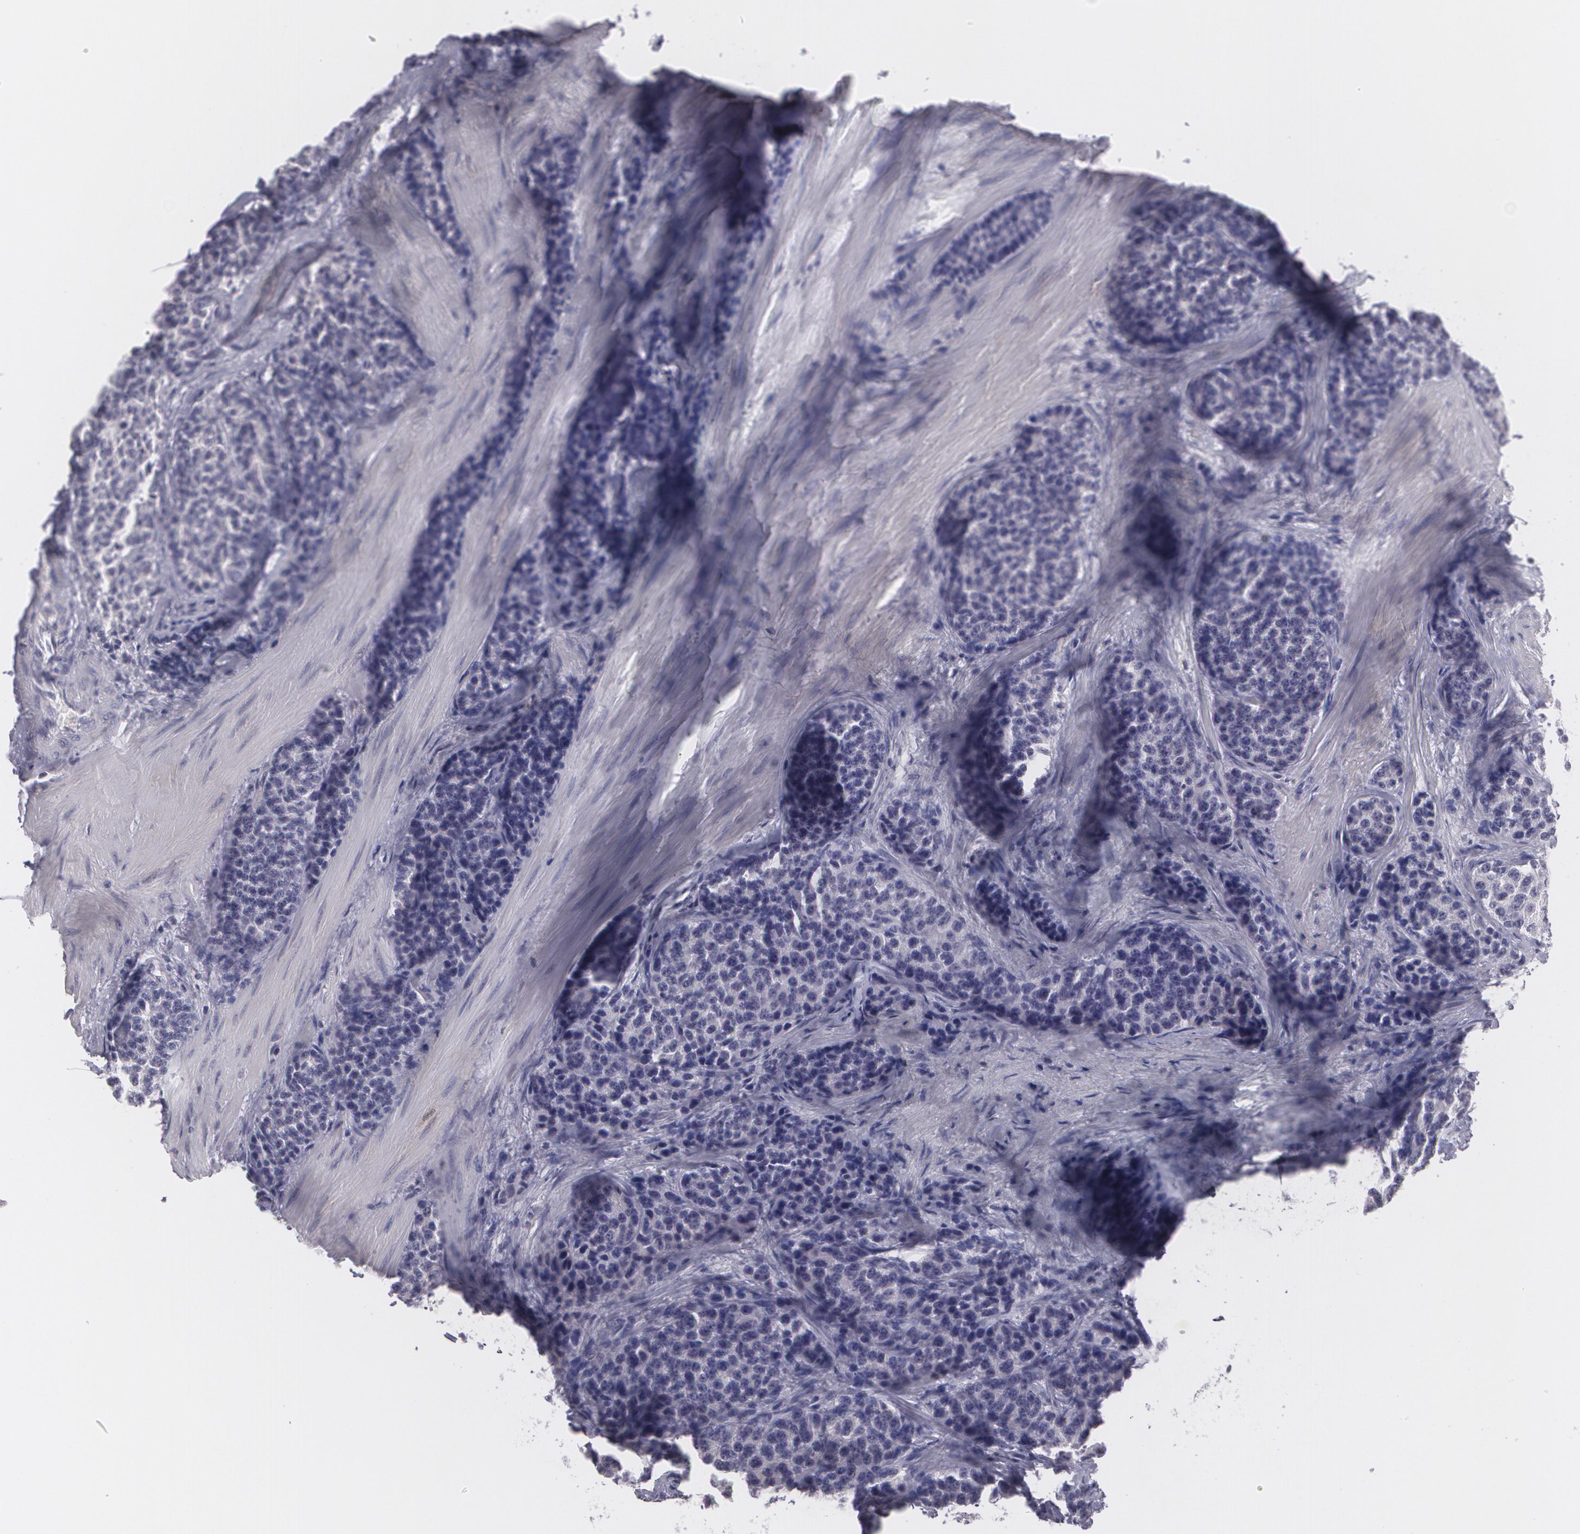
{"staining": {"intensity": "negative", "quantity": "none", "location": "none"}, "tissue": "carcinoid", "cell_type": "Tumor cells", "image_type": "cancer", "snomed": [{"axis": "morphology", "description": "Carcinoid, malignant, NOS"}, {"axis": "topography", "description": "Stomach"}], "caption": "The image displays no staining of tumor cells in carcinoid.", "gene": "MUC1", "patient": {"sex": "female", "age": 76}}